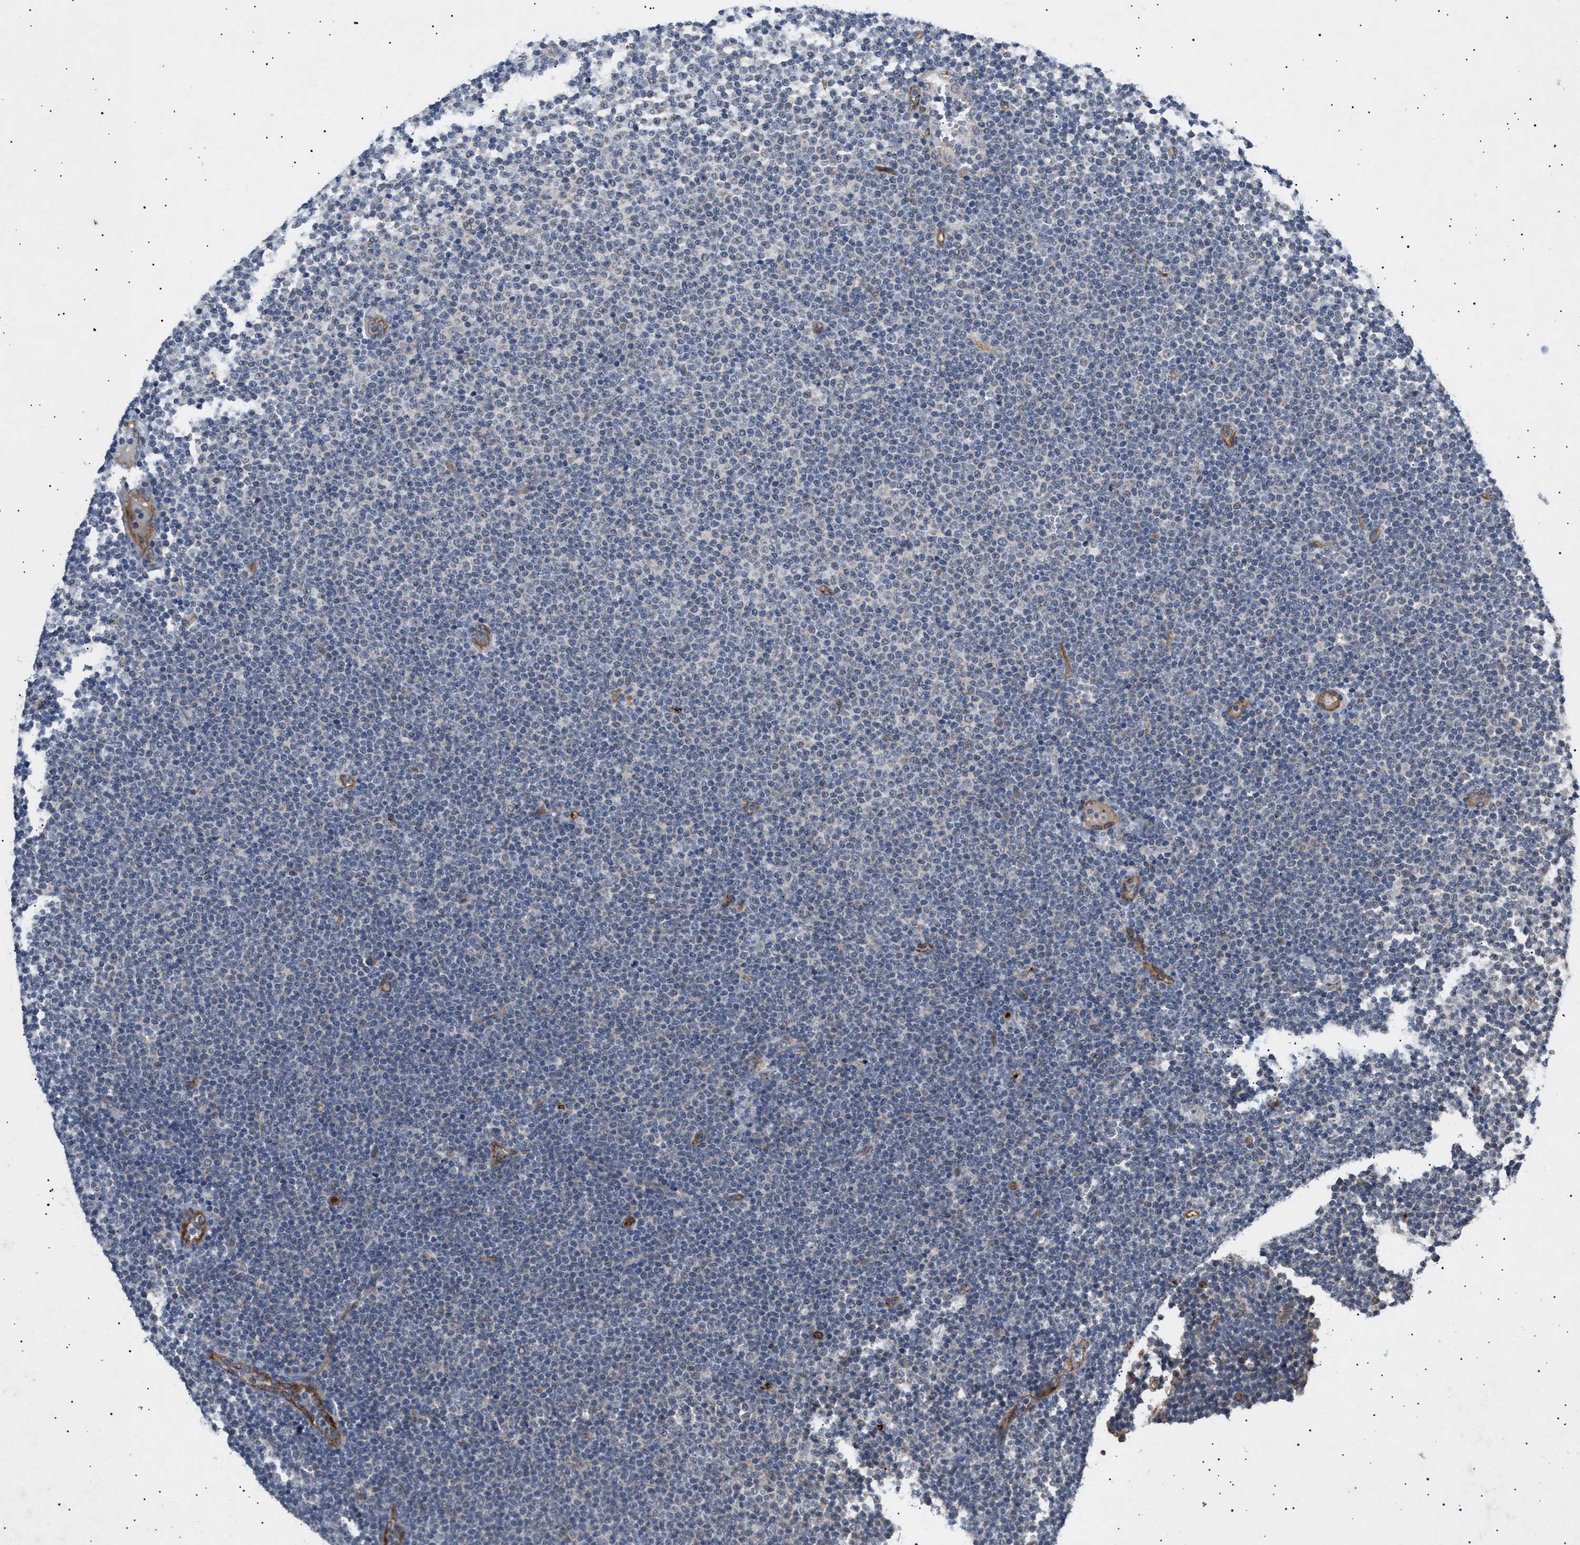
{"staining": {"intensity": "negative", "quantity": "none", "location": "none"}, "tissue": "lymphoma", "cell_type": "Tumor cells", "image_type": "cancer", "snomed": [{"axis": "morphology", "description": "Malignant lymphoma, non-Hodgkin's type, Low grade"}, {"axis": "topography", "description": "Lymph node"}], "caption": "High power microscopy histopathology image of an immunohistochemistry image of lymphoma, revealing no significant staining in tumor cells. (Stains: DAB (3,3'-diaminobenzidine) IHC with hematoxylin counter stain, Microscopy: brightfield microscopy at high magnification).", "gene": "SIRT5", "patient": {"sex": "female", "age": 53}}